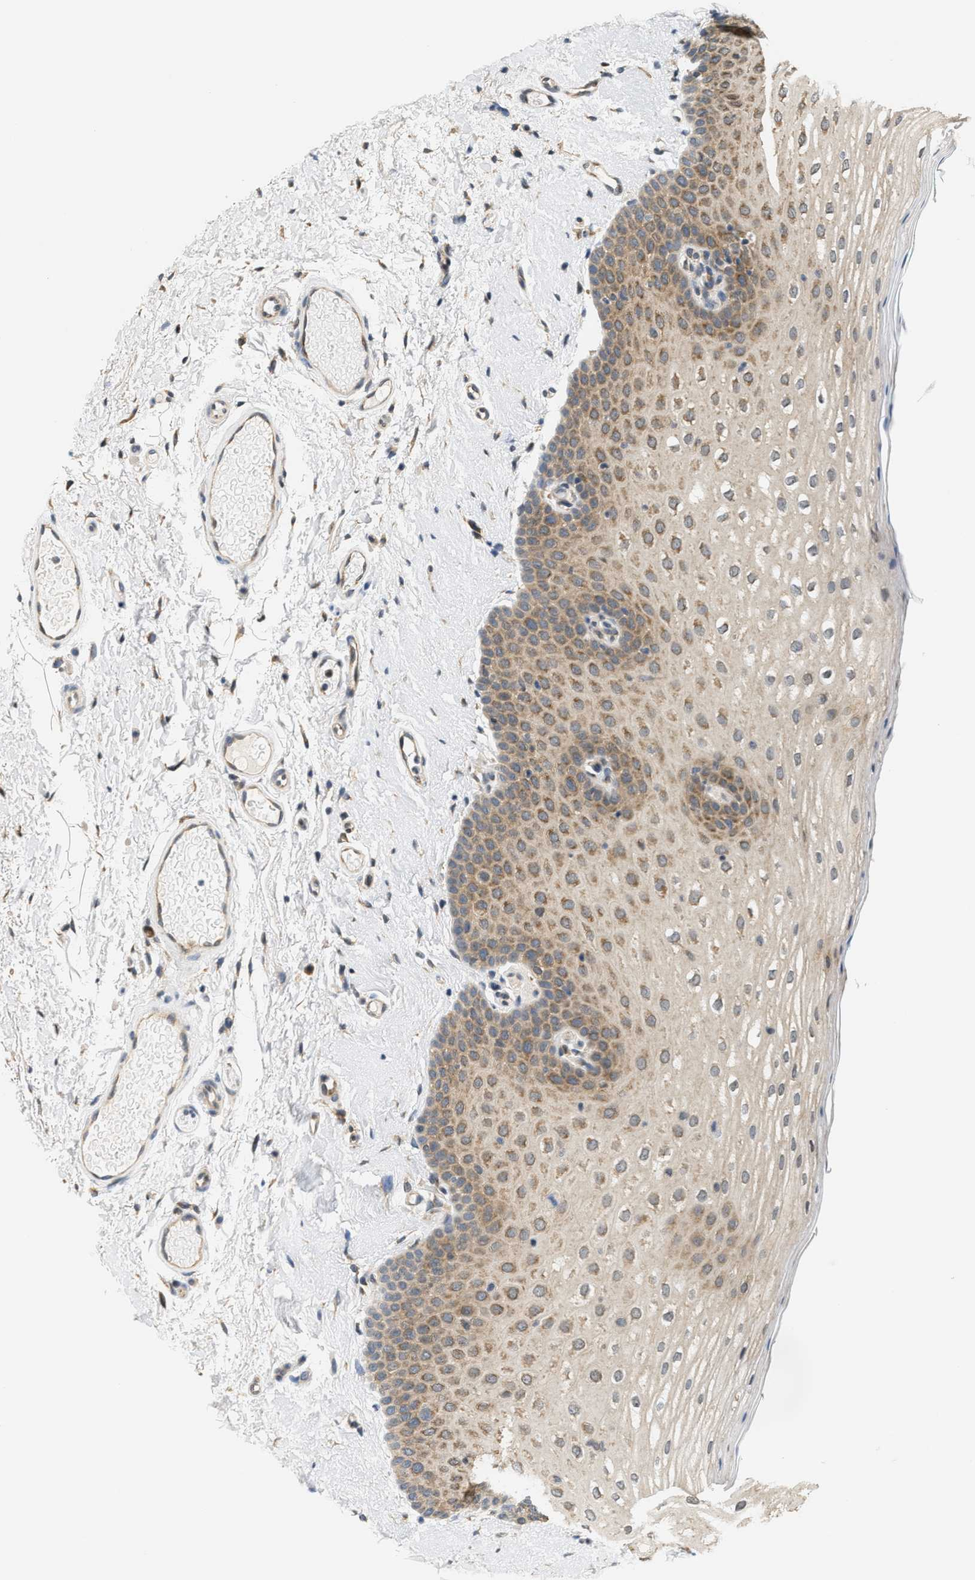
{"staining": {"intensity": "moderate", "quantity": ">75%", "location": "cytoplasmic/membranous"}, "tissue": "oral mucosa", "cell_type": "Squamous epithelial cells", "image_type": "normal", "snomed": [{"axis": "morphology", "description": "Normal tissue, NOS"}, {"axis": "topography", "description": "Skin"}, {"axis": "topography", "description": "Oral tissue"}], "caption": "Immunohistochemical staining of normal oral mucosa exhibits >75% levels of moderate cytoplasmic/membranous protein expression in about >75% of squamous epithelial cells.", "gene": "GIGYF1", "patient": {"sex": "male", "age": 84}}